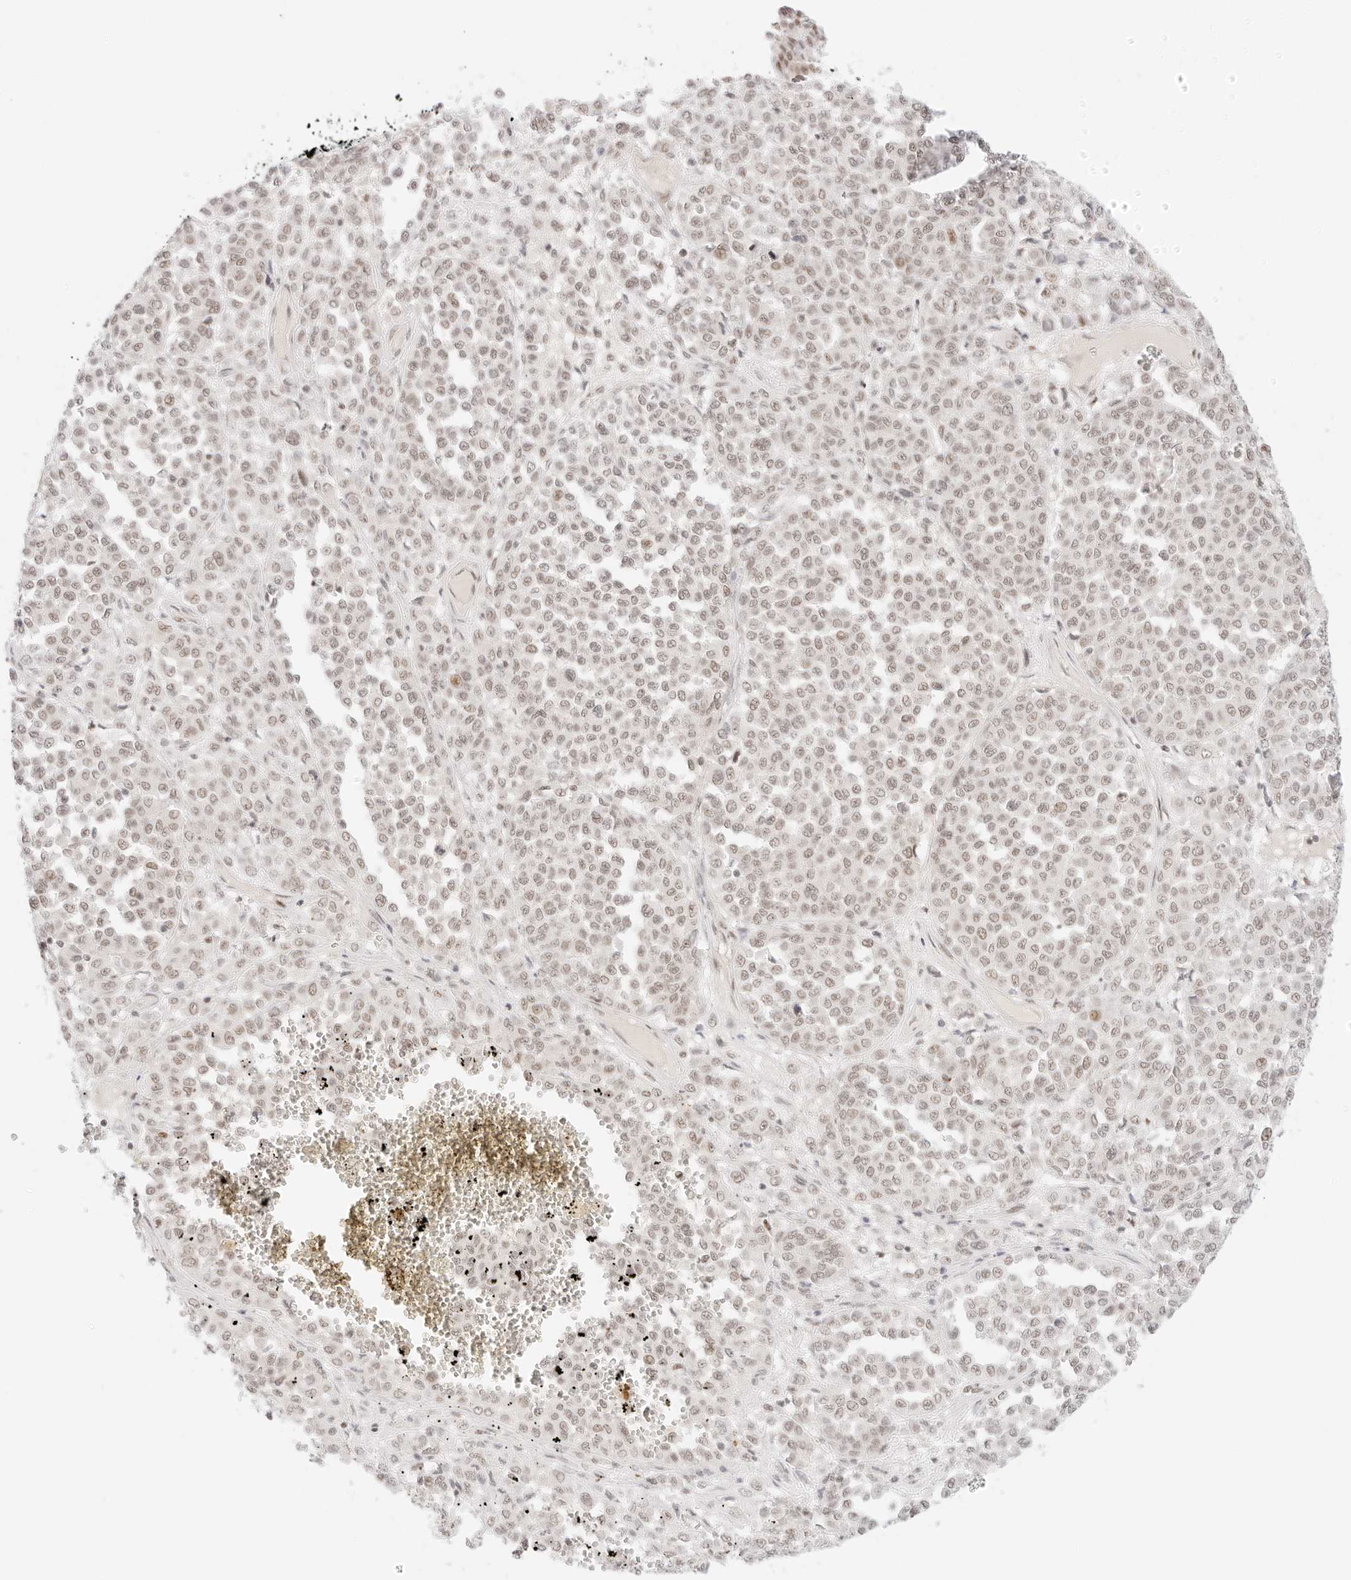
{"staining": {"intensity": "weak", "quantity": "25%-75%", "location": "nuclear"}, "tissue": "melanoma", "cell_type": "Tumor cells", "image_type": "cancer", "snomed": [{"axis": "morphology", "description": "Malignant melanoma, Metastatic site"}, {"axis": "topography", "description": "Pancreas"}], "caption": "This histopathology image shows immunohistochemistry staining of human melanoma, with low weak nuclear staining in approximately 25%-75% of tumor cells.", "gene": "ITGA6", "patient": {"sex": "female", "age": 30}}